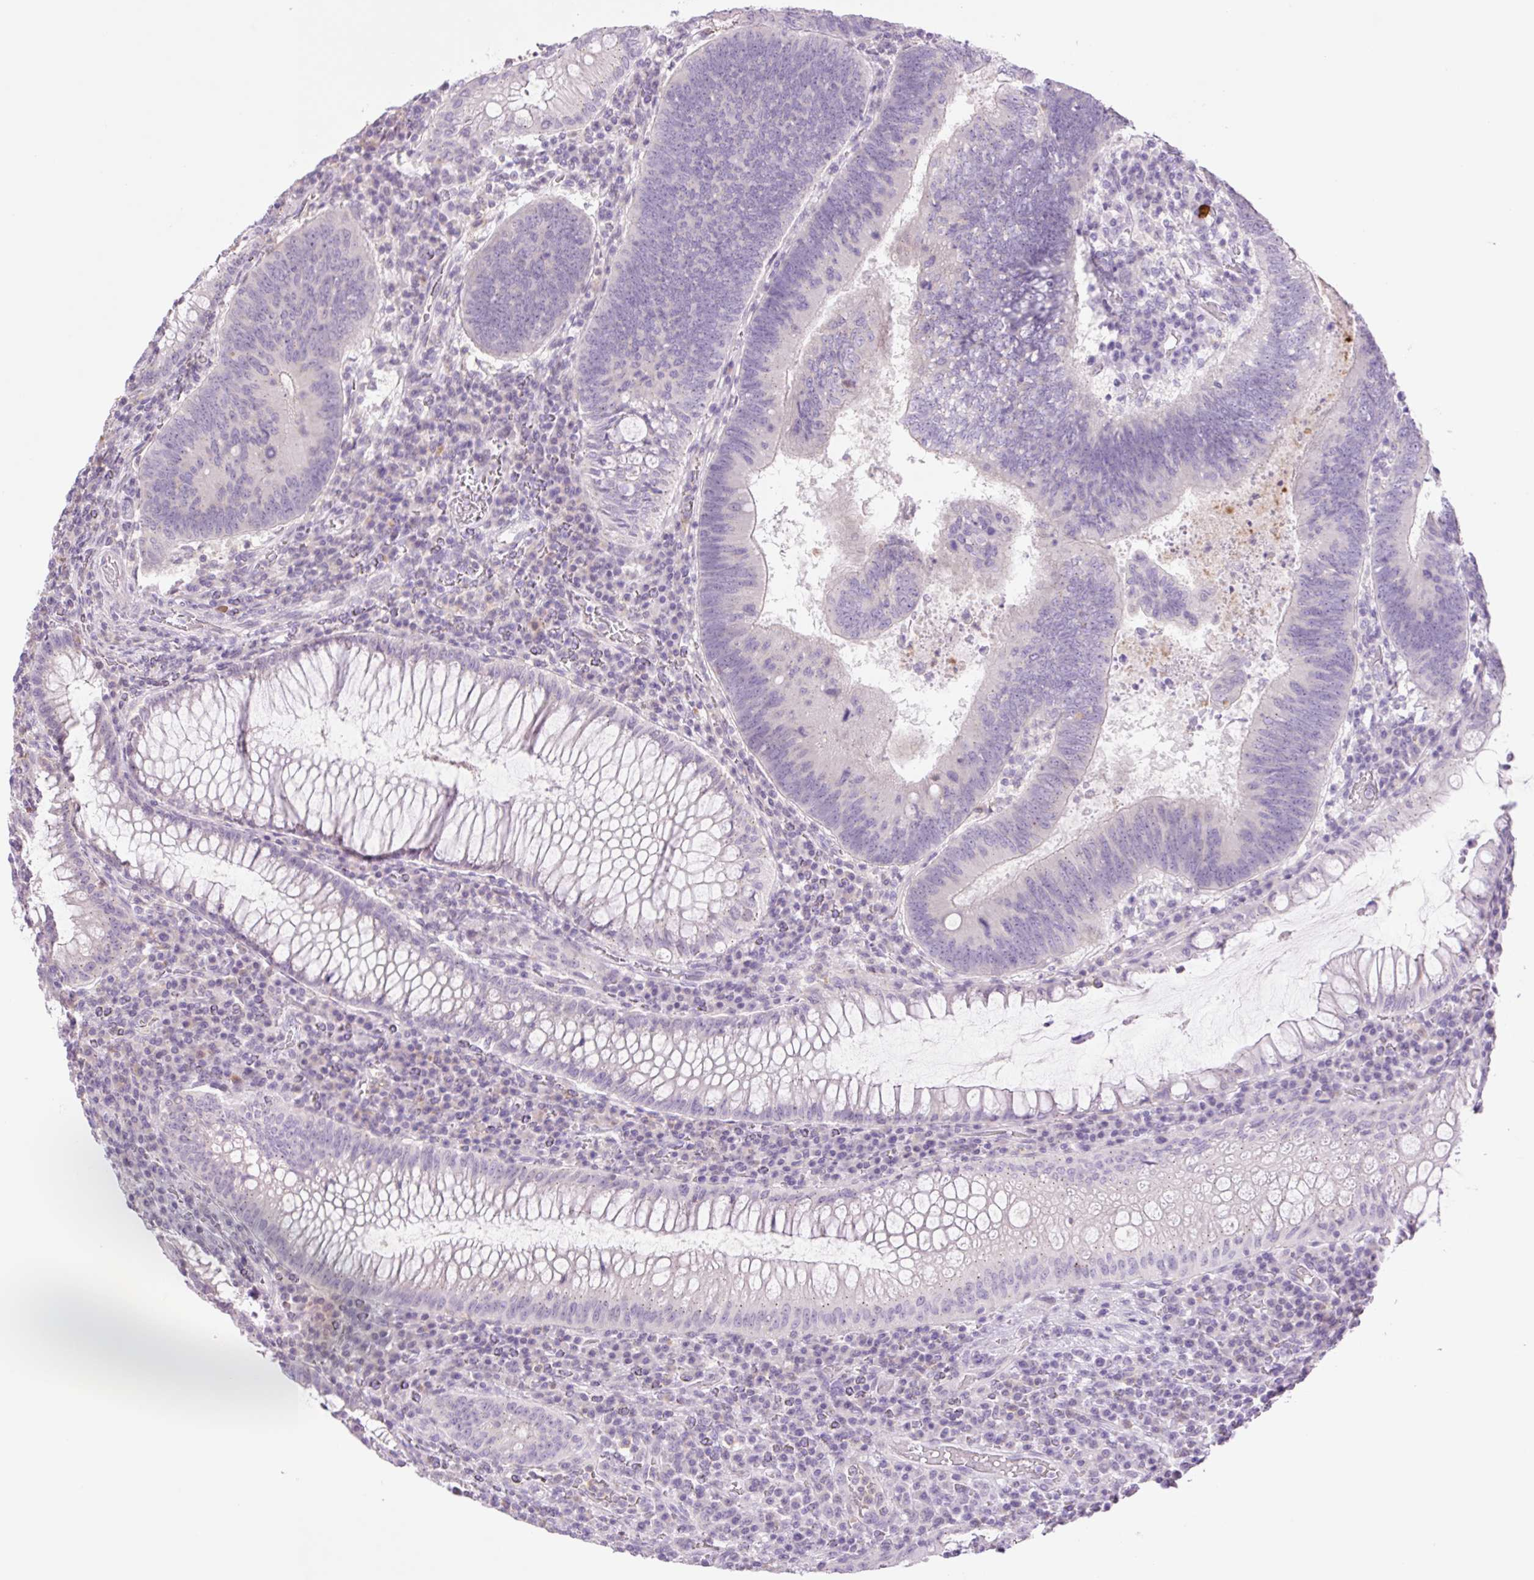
{"staining": {"intensity": "negative", "quantity": "none", "location": "none"}, "tissue": "colorectal cancer", "cell_type": "Tumor cells", "image_type": "cancer", "snomed": [{"axis": "morphology", "description": "Adenocarcinoma, NOS"}, {"axis": "topography", "description": "Colon"}], "caption": "Immunohistochemistry (IHC) histopathology image of neoplastic tissue: human colorectal adenocarcinoma stained with DAB (3,3'-diaminobenzidine) reveals no significant protein expression in tumor cells.", "gene": "TBX15", "patient": {"sex": "male", "age": 67}}